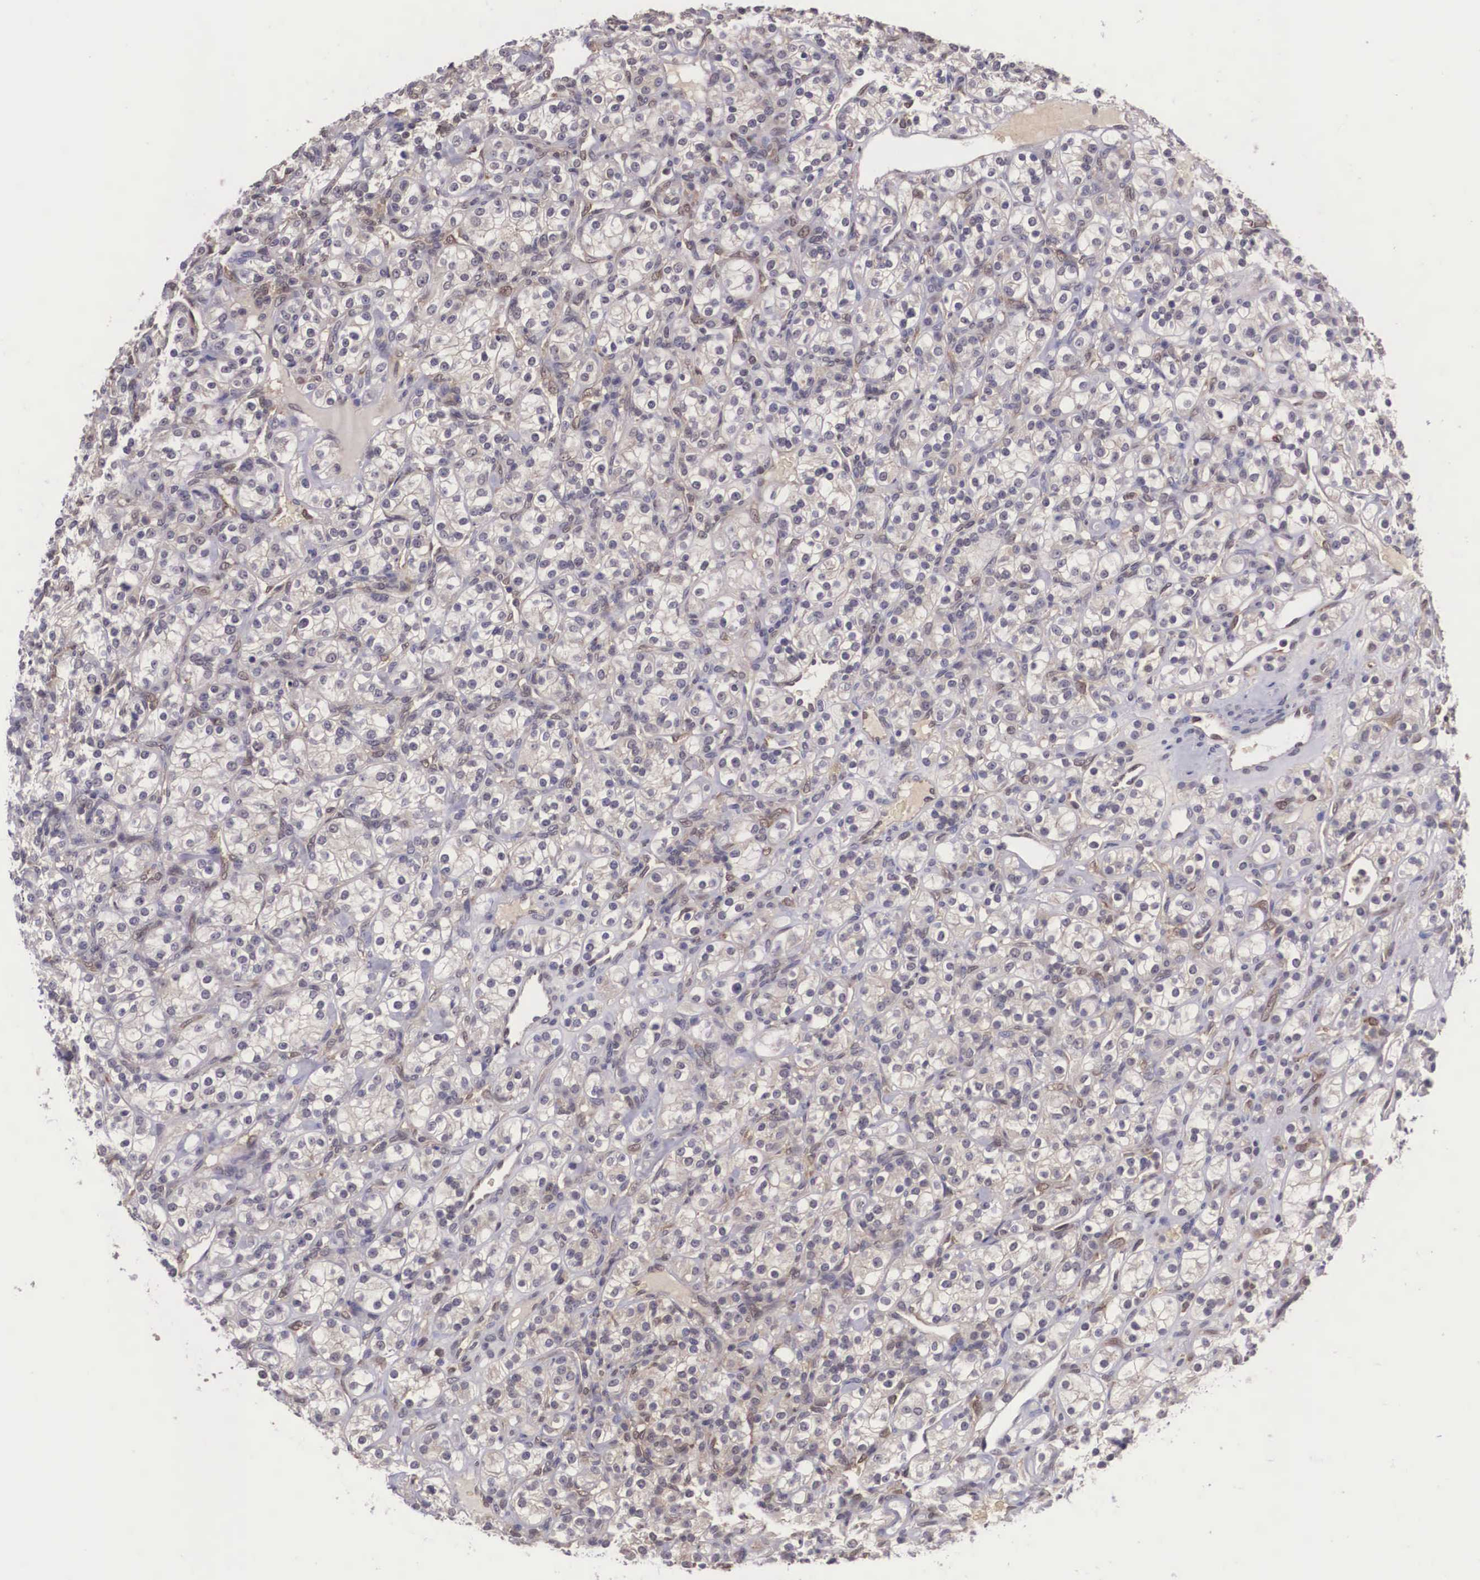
{"staining": {"intensity": "weak", "quantity": "25%-75%", "location": "cytoplasmic/membranous"}, "tissue": "renal cancer", "cell_type": "Tumor cells", "image_type": "cancer", "snomed": [{"axis": "morphology", "description": "Adenocarcinoma, NOS"}, {"axis": "topography", "description": "Kidney"}], "caption": "Immunohistochemical staining of human renal cancer (adenocarcinoma) demonstrates weak cytoplasmic/membranous protein staining in approximately 25%-75% of tumor cells. (DAB IHC, brown staining for protein, blue staining for nuclei).", "gene": "VASH1", "patient": {"sex": "male", "age": 77}}